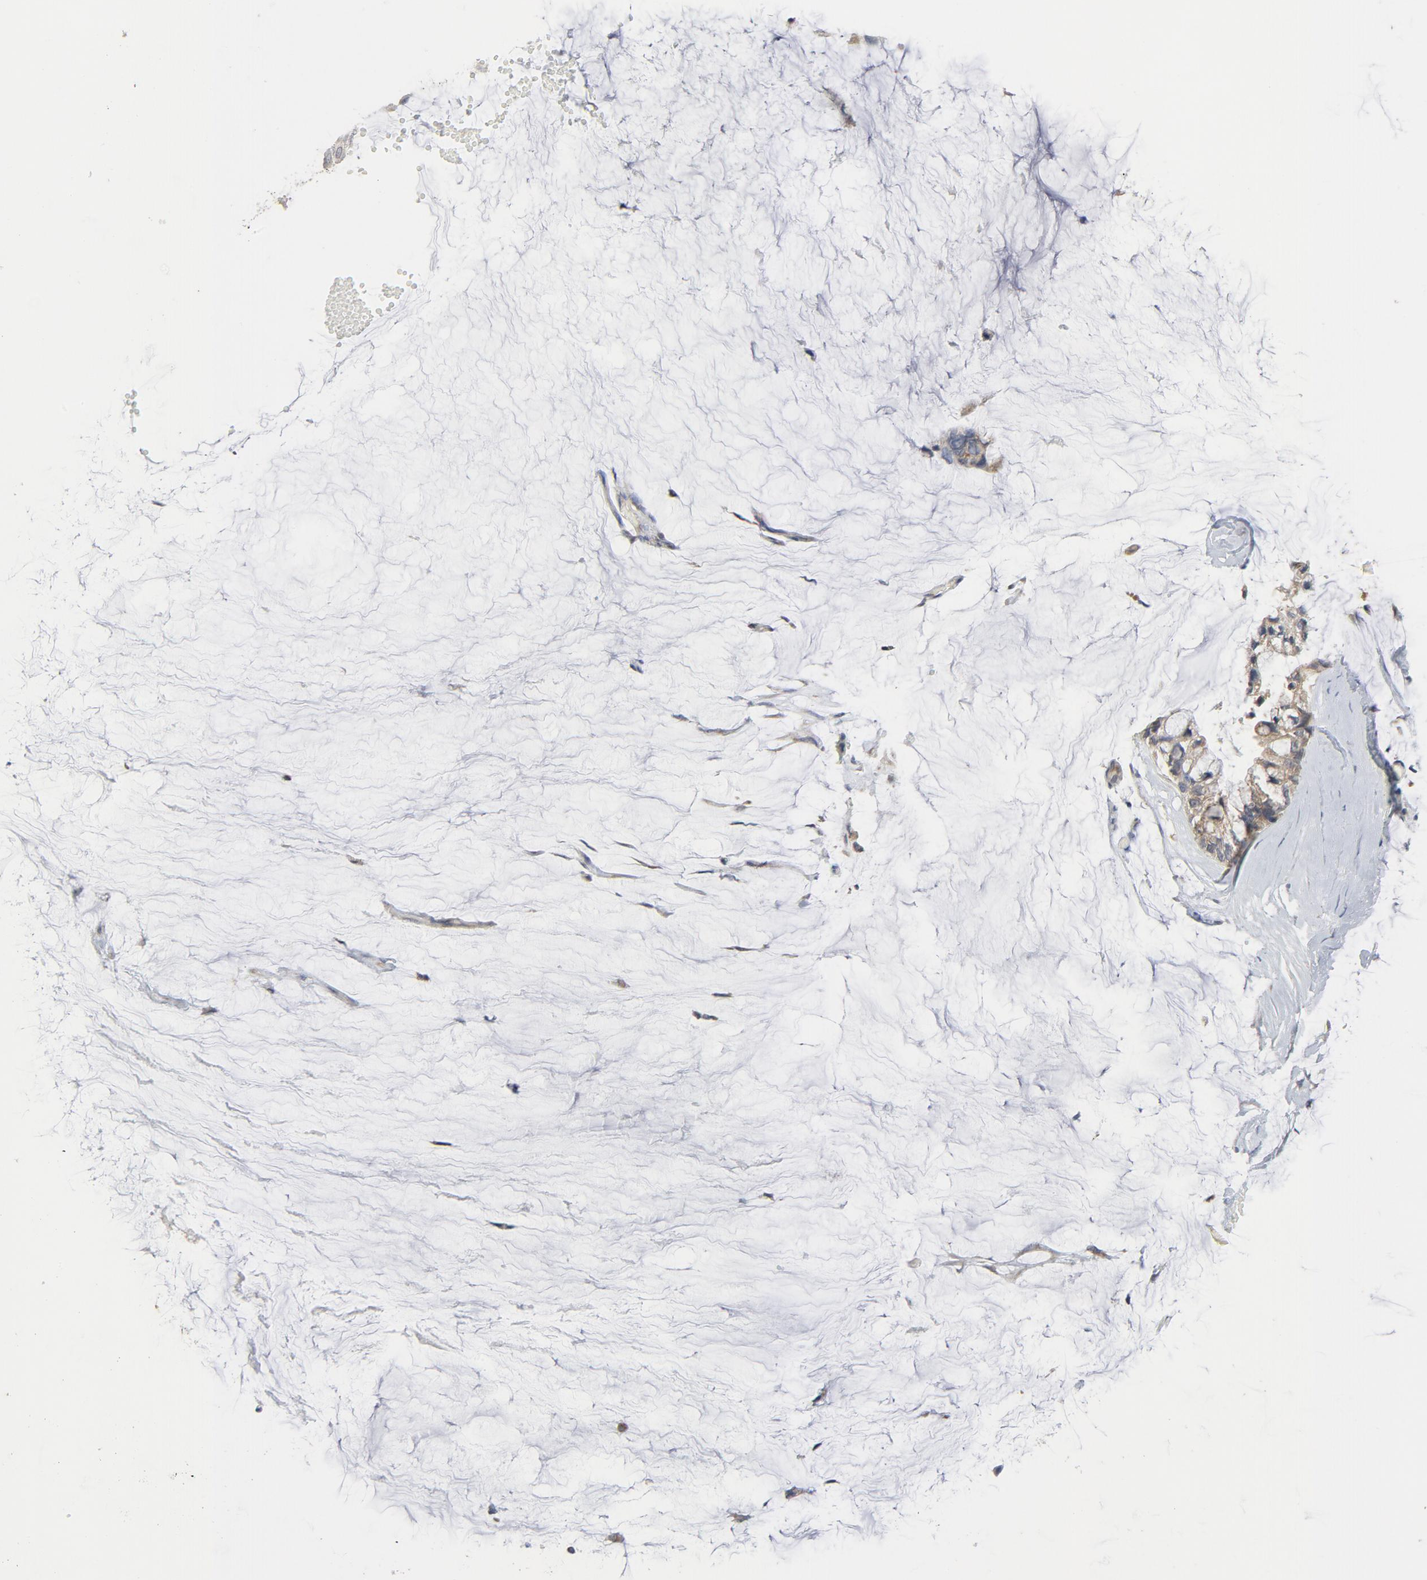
{"staining": {"intensity": "moderate", "quantity": ">75%", "location": "cytoplasmic/membranous"}, "tissue": "ovarian cancer", "cell_type": "Tumor cells", "image_type": "cancer", "snomed": [{"axis": "morphology", "description": "Cystadenocarcinoma, mucinous, NOS"}, {"axis": "topography", "description": "Ovary"}], "caption": "A brown stain shows moderate cytoplasmic/membranous expression of a protein in ovarian cancer (mucinous cystadenocarcinoma) tumor cells.", "gene": "C14orf119", "patient": {"sex": "female", "age": 39}}